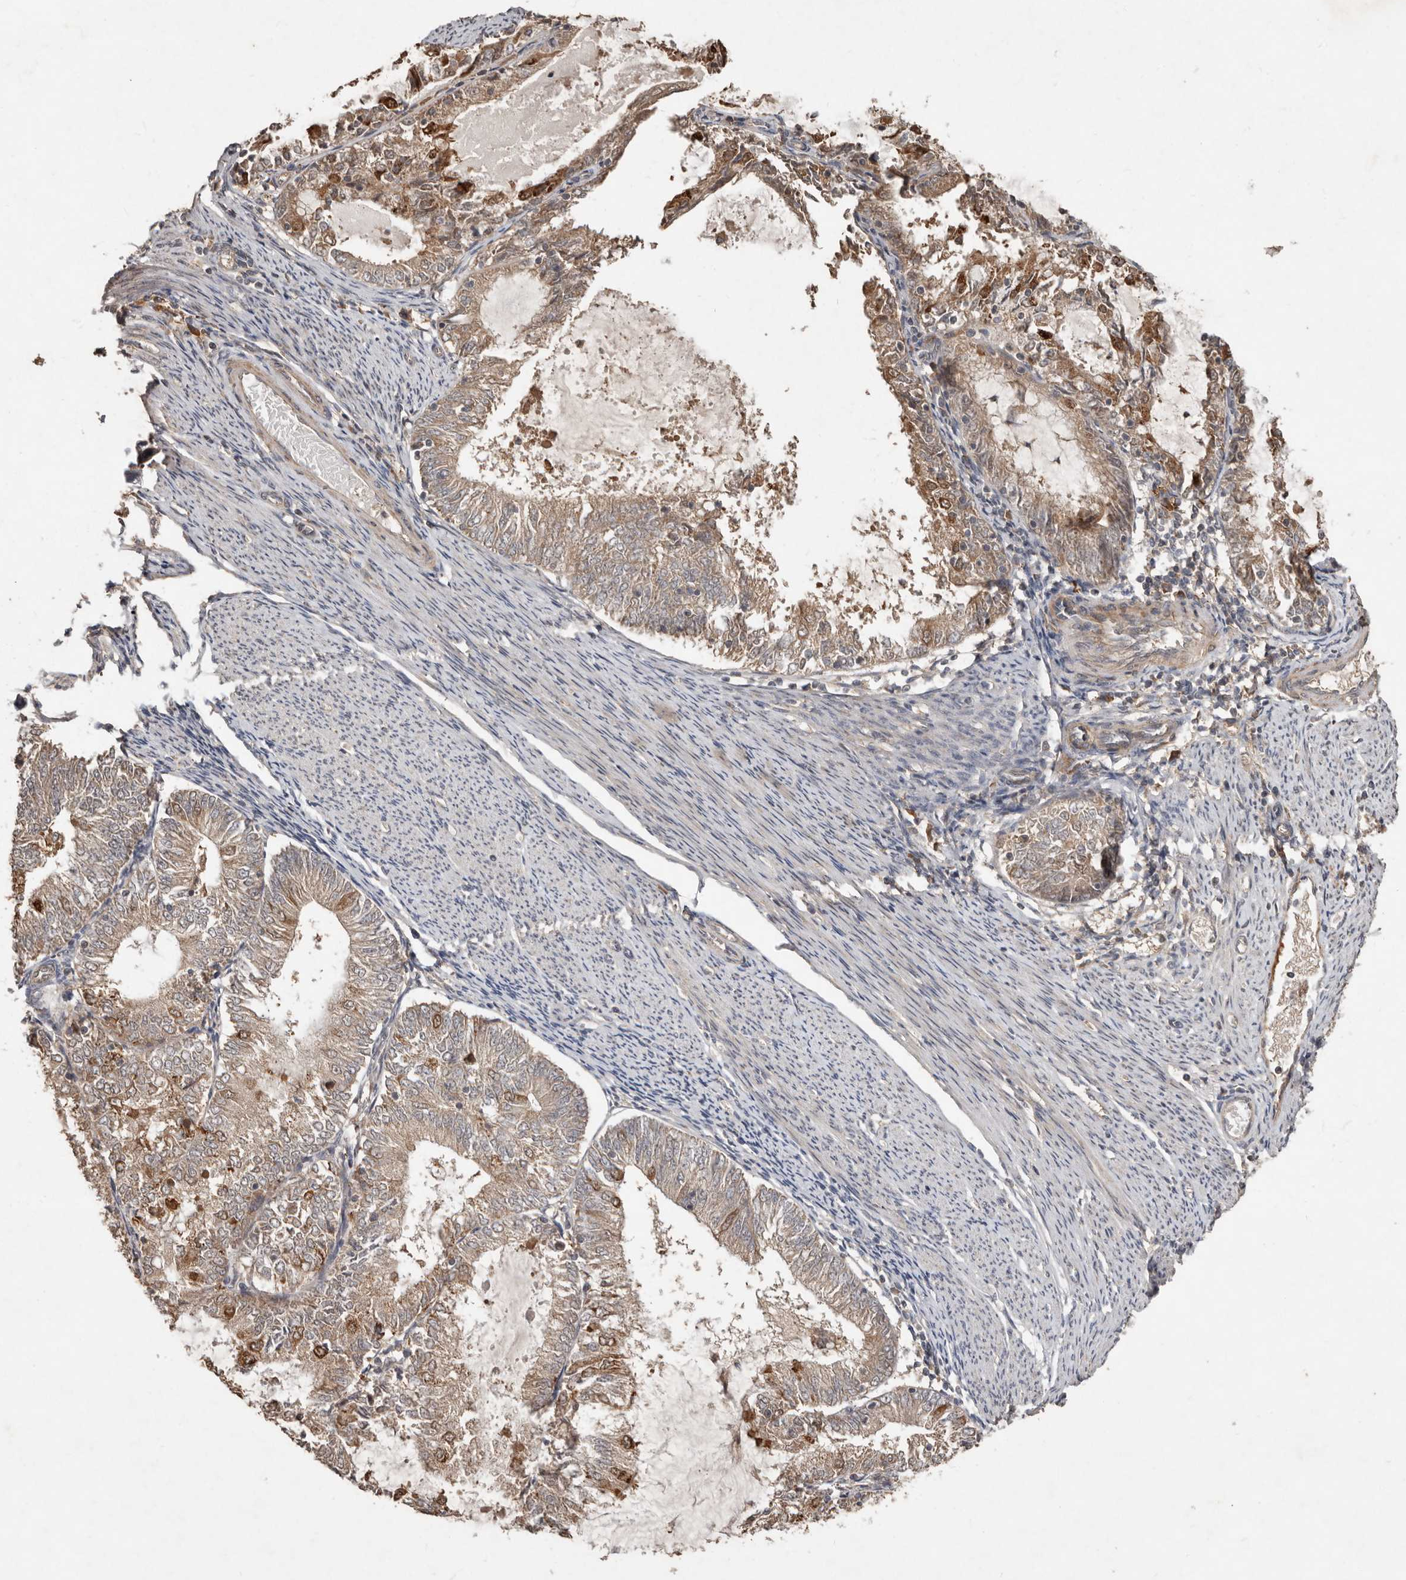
{"staining": {"intensity": "moderate", "quantity": "25%-75%", "location": "cytoplasmic/membranous"}, "tissue": "endometrial cancer", "cell_type": "Tumor cells", "image_type": "cancer", "snomed": [{"axis": "morphology", "description": "Adenocarcinoma, NOS"}, {"axis": "topography", "description": "Endometrium"}], "caption": "Immunohistochemical staining of endometrial cancer reveals medium levels of moderate cytoplasmic/membranous protein expression in approximately 25%-75% of tumor cells.", "gene": "KIF26B", "patient": {"sex": "female", "age": 57}}